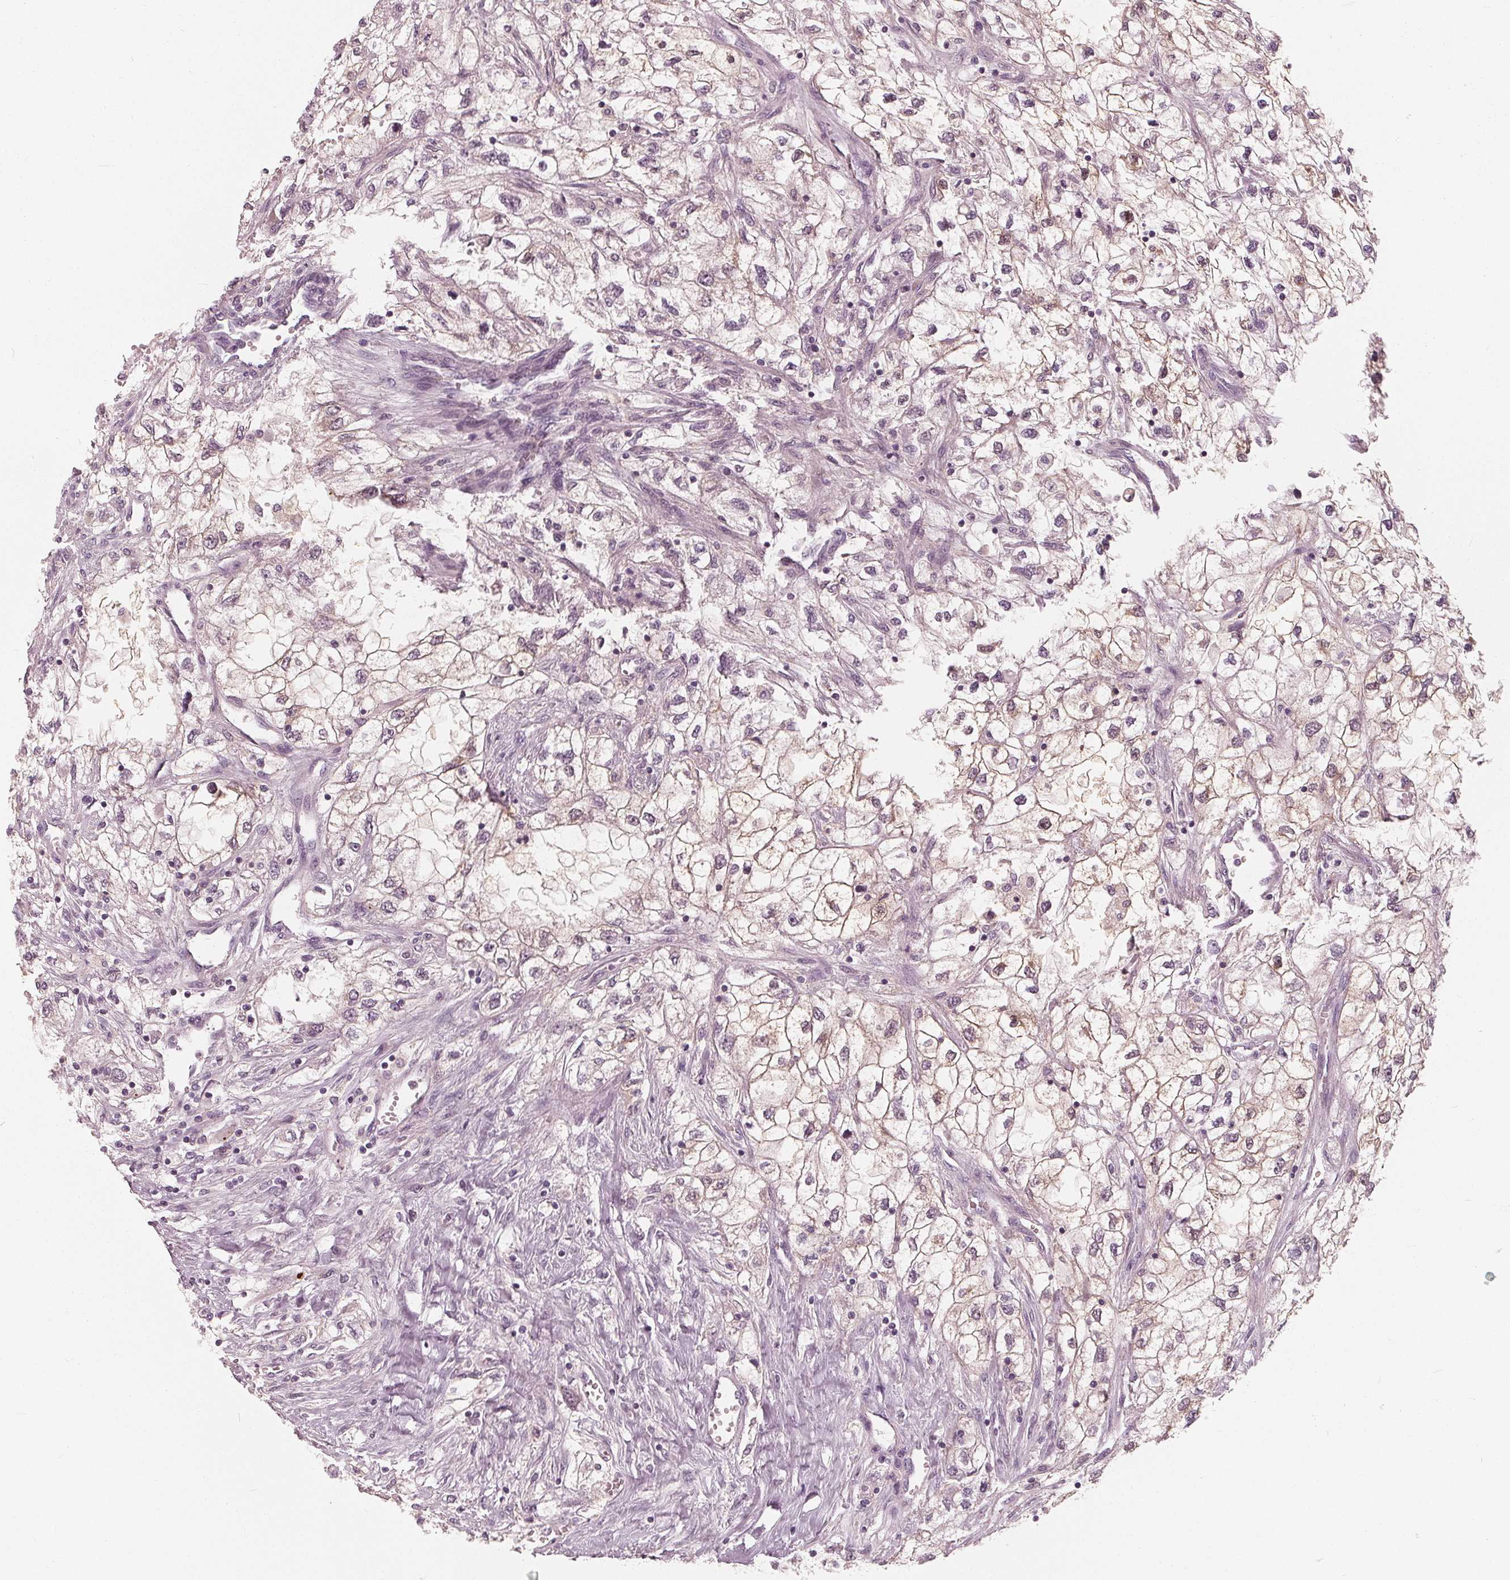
{"staining": {"intensity": "negative", "quantity": "none", "location": "none"}, "tissue": "renal cancer", "cell_type": "Tumor cells", "image_type": "cancer", "snomed": [{"axis": "morphology", "description": "Adenocarcinoma, NOS"}, {"axis": "topography", "description": "Kidney"}], "caption": "IHC photomicrograph of neoplastic tissue: human renal adenocarcinoma stained with DAB (3,3'-diaminobenzidine) displays no significant protein expression in tumor cells. The staining is performed using DAB (3,3'-diaminobenzidine) brown chromogen with nuclei counter-stained in using hematoxylin.", "gene": "SAT2", "patient": {"sex": "male", "age": 59}}